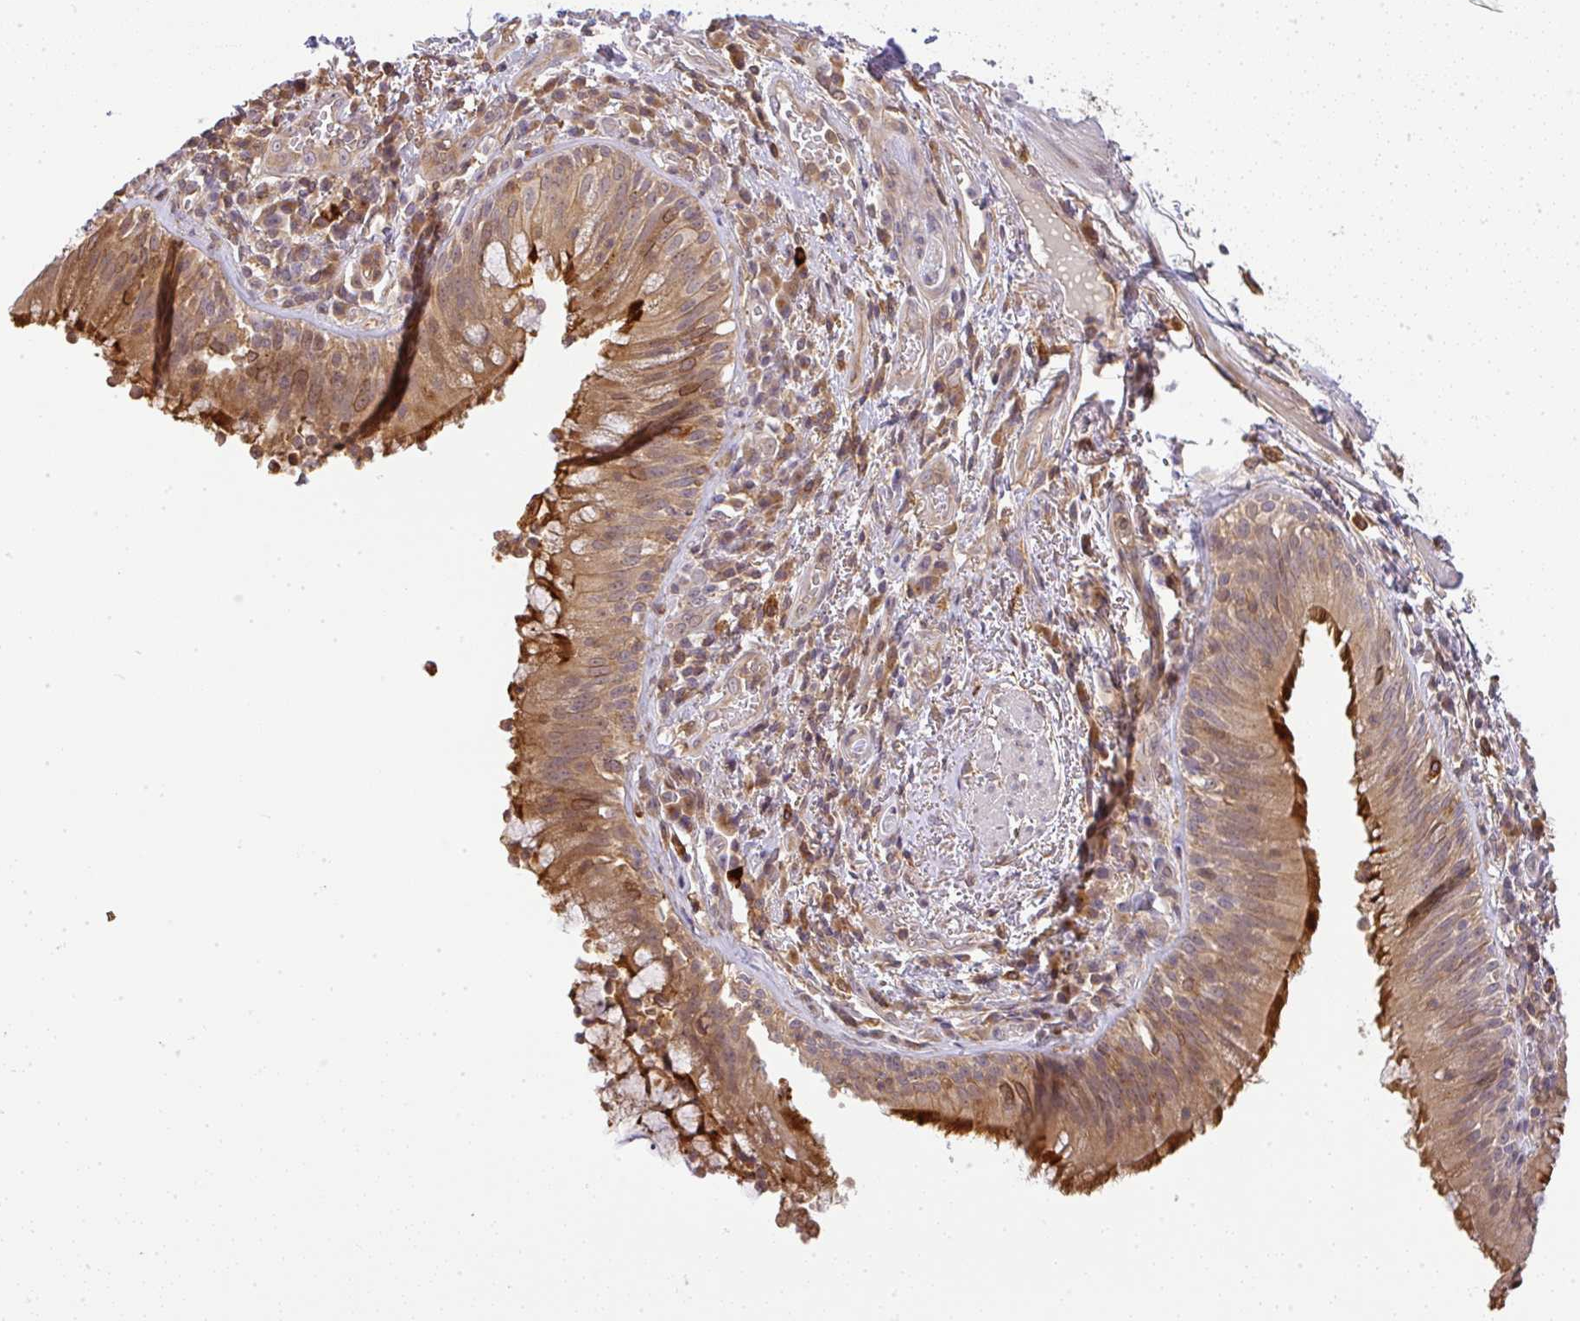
{"staining": {"intensity": "moderate", "quantity": ">75%", "location": "cytoplasmic/membranous"}, "tissue": "bronchus", "cell_type": "Respiratory epithelial cells", "image_type": "normal", "snomed": [{"axis": "morphology", "description": "Normal tissue, NOS"}, {"axis": "topography", "description": "Cartilage tissue"}, {"axis": "topography", "description": "Bronchus"}], "caption": "Immunohistochemistry (IHC) of unremarkable human bronchus exhibits medium levels of moderate cytoplasmic/membranous staining in about >75% of respiratory epithelial cells. The protein is shown in brown color, while the nuclei are stained blue.", "gene": "FAM153A", "patient": {"sex": "male", "age": 56}}